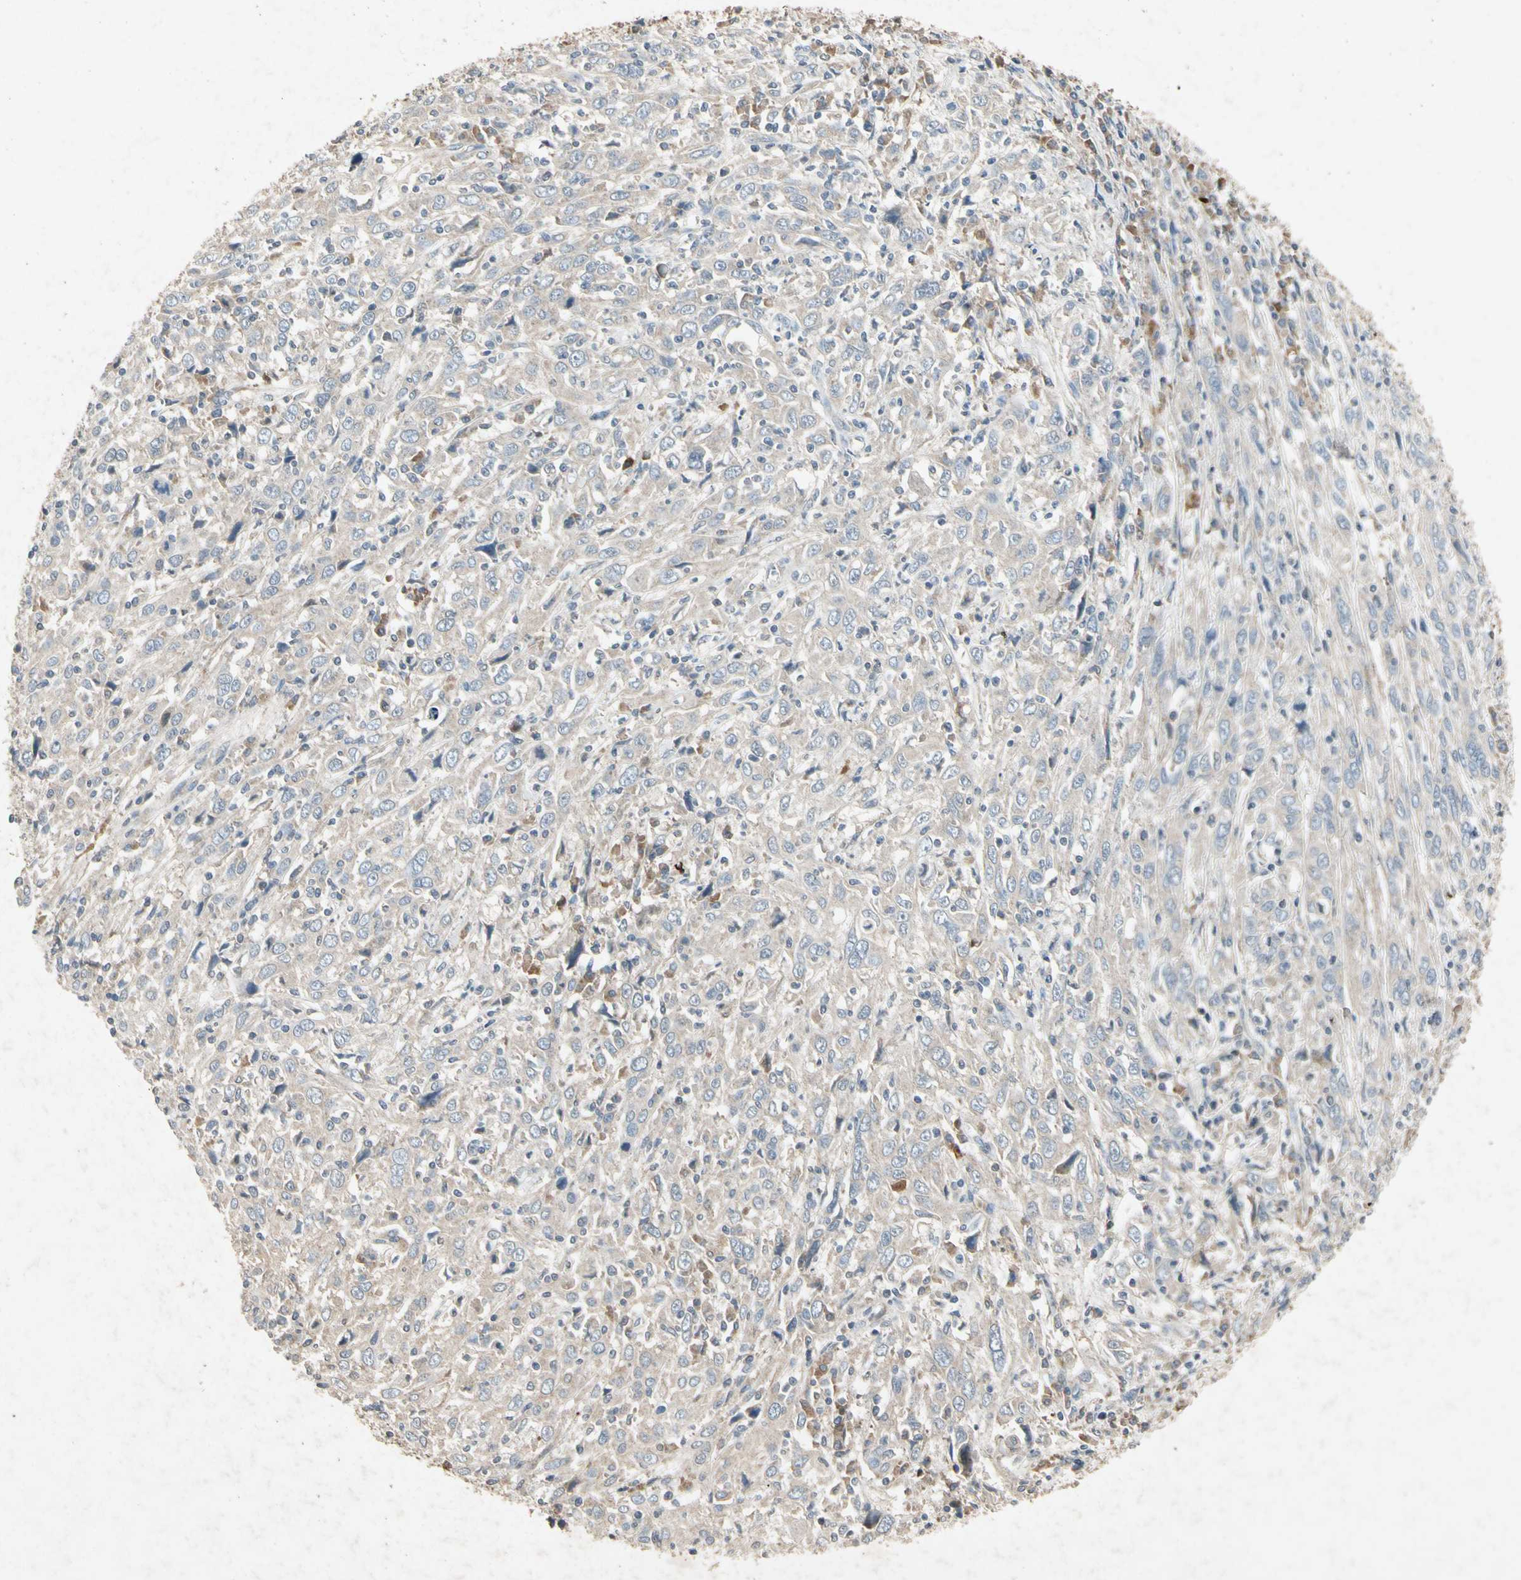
{"staining": {"intensity": "weak", "quantity": "25%-75%", "location": "cytoplasmic/membranous"}, "tissue": "cervical cancer", "cell_type": "Tumor cells", "image_type": "cancer", "snomed": [{"axis": "morphology", "description": "Squamous cell carcinoma, NOS"}, {"axis": "topography", "description": "Cervix"}], "caption": "A photomicrograph of cervical cancer (squamous cell carcinoma) stained for a protein shows weak cytoplasmic/membranous brown staining in tumor cells.", "gene": "GPLD1", "patient": {"sex": "female", "age": 46}}